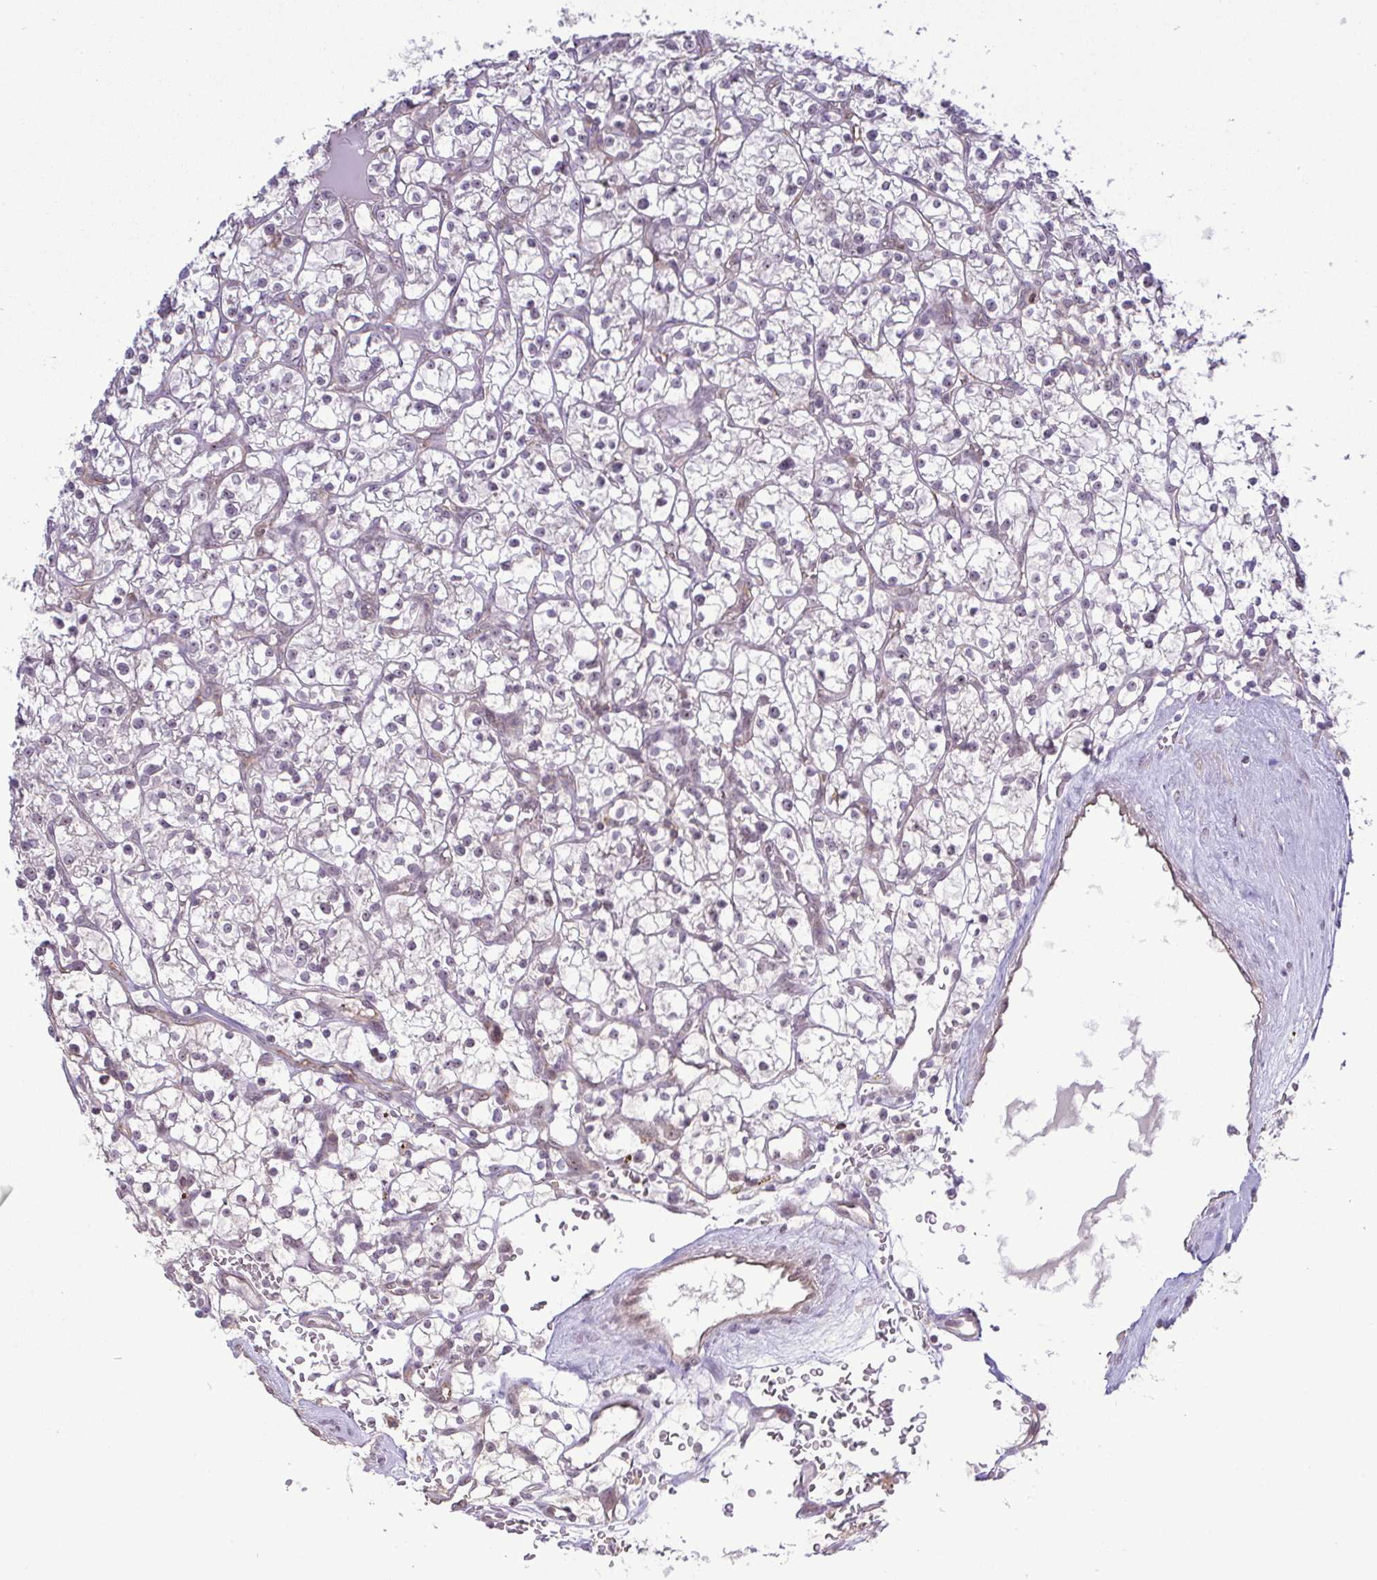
{"staining": {"intensity": "negative", "quantity": "none", "location": "none"}, "tissue": "renal cancer", "cell_type": "Tumor cells", "image_type": "cancer", "snomed": [{"axis": "morphology", "description": "Adenocarcinoma, NOS"}, {"axis": "topography", "description": "Kidney"}], "caption": "Photomicrograph shows no protein staining in tumor cells of renal cancer (adenocarcinoma) tissue.", "gene": "RSL24D1", "patient": {"sex": "female", "age": 64}}